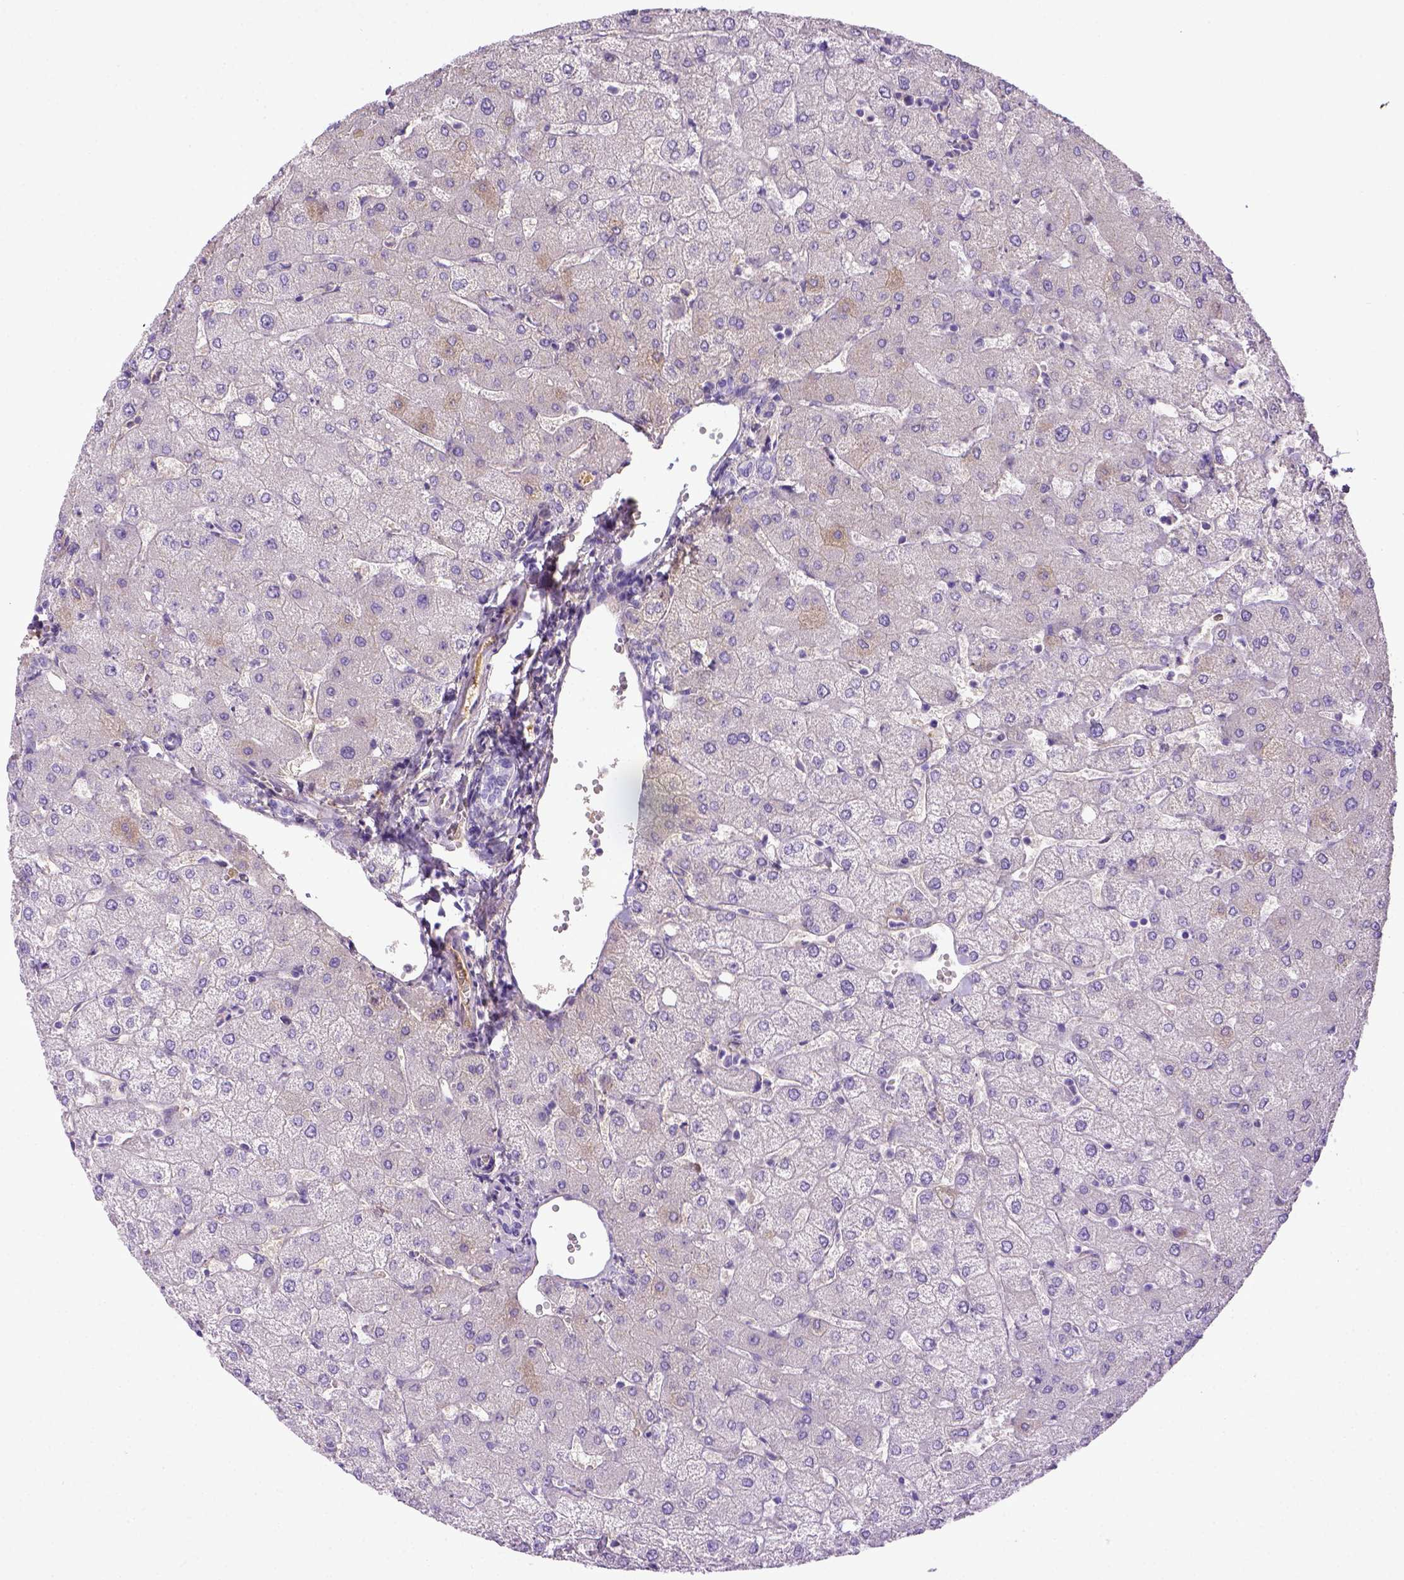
{"staining": {"intensity": "negative", "quantity": "none", "location": "none"}, "tissue": "liver", "cell_type": "Cholangiocytes", "image_type": "normal", "snomed": [{"axis": "morphology", "description": "Normal tissue, NOS"}, {"axis": "topography", "description": "Liver"}], "caption": "Immunohistochemistry photomicrograph of unremarkable liver: liver stained with DAB (3,3'-diaminobenzidine) reveals no significant protein staining in cholangiocytes.", "gene": "ITIH4", "patient": {"sex": "female", "age": 54}}